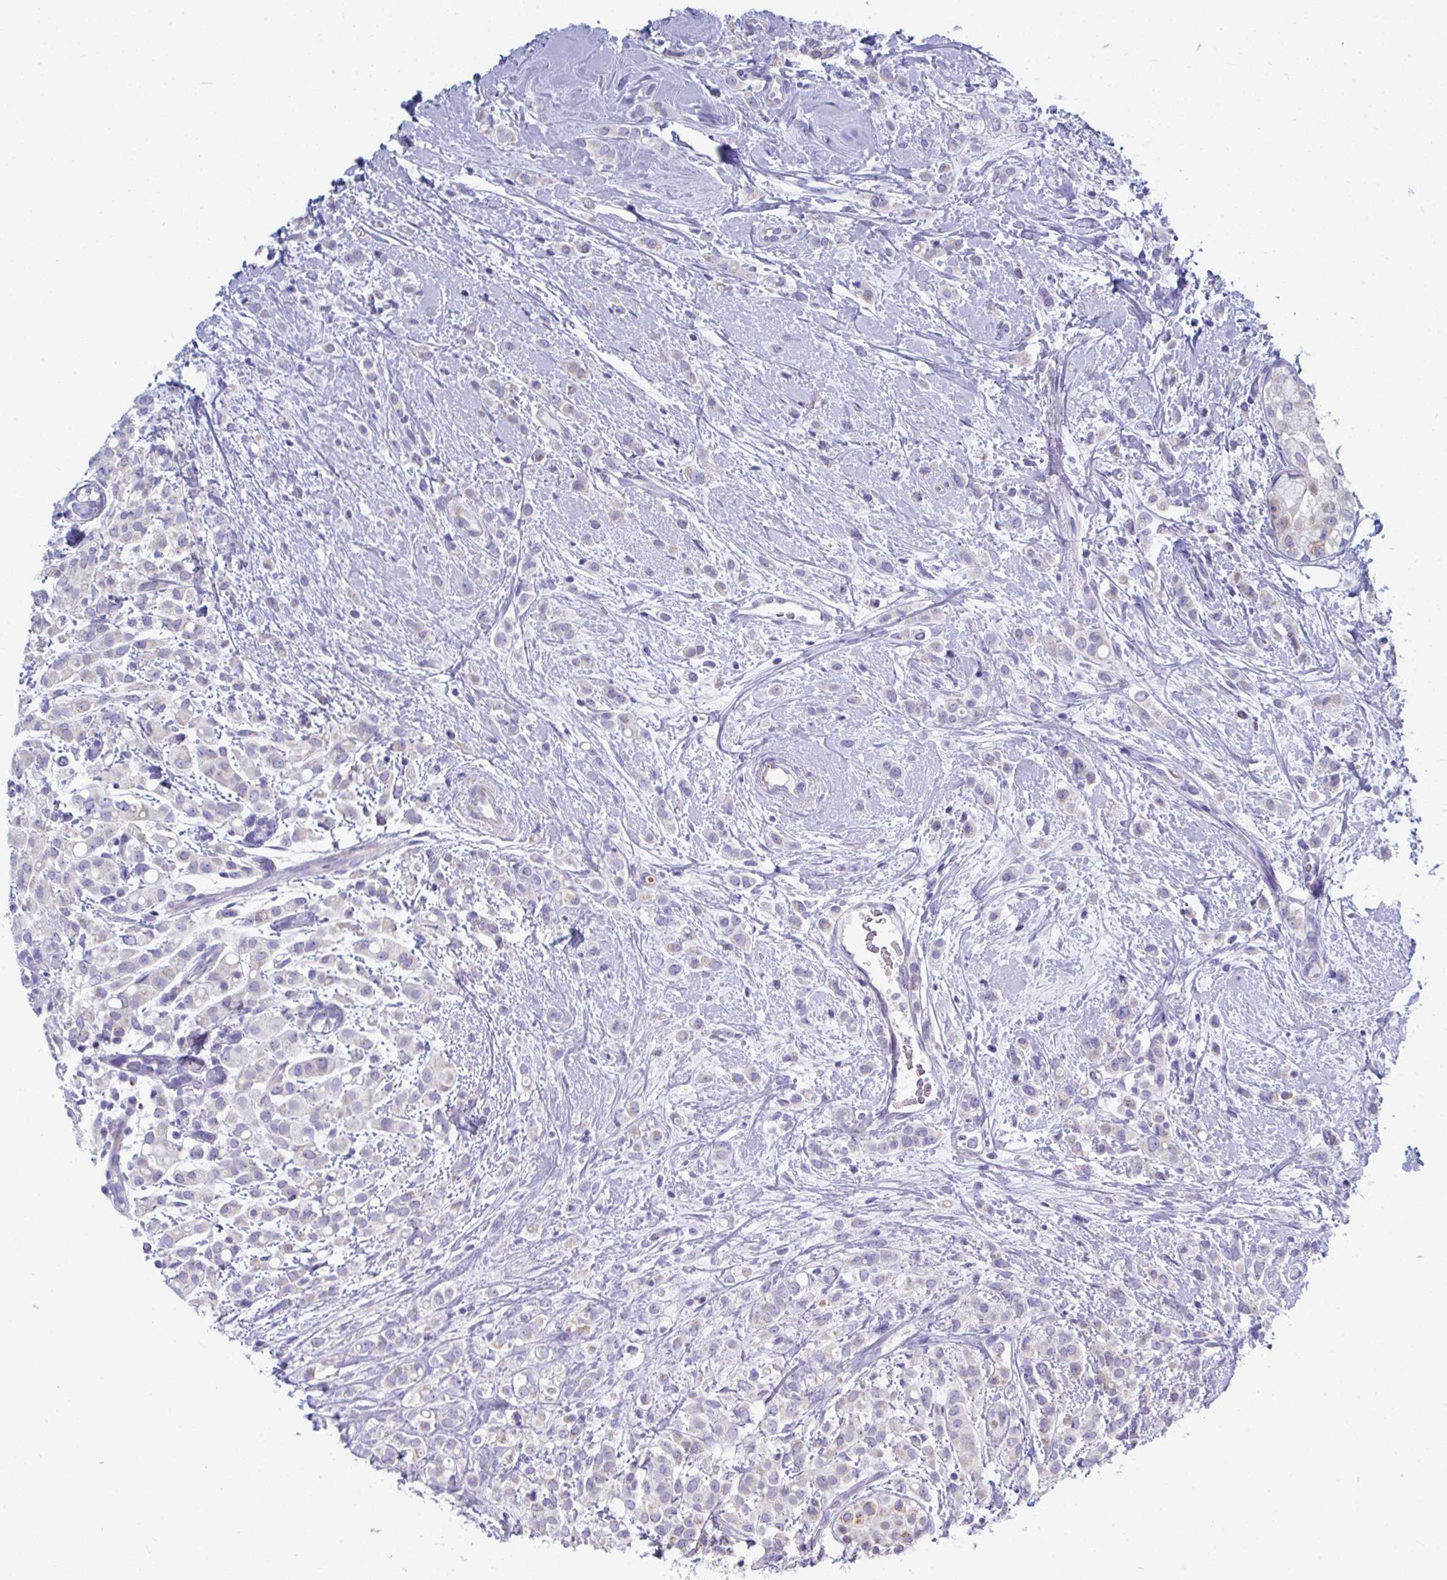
{"staining": {"intensity": "negative", "quantity": "none", "location": "none"}, "tissue": "breast cancer", "cell_type": "Tumor cells", "image_type": "cancer", "snomed": [{"axis": "morphology", "description": "Lobular carcinoma"}, {"axis": "topography", "description": "Breast"}], "caption": "Photomicrograph shows no significant protein staining in tumor cells of breast cancer.", "gene": "MGAM2", "patient": {"sex": "female", "age": 68}}